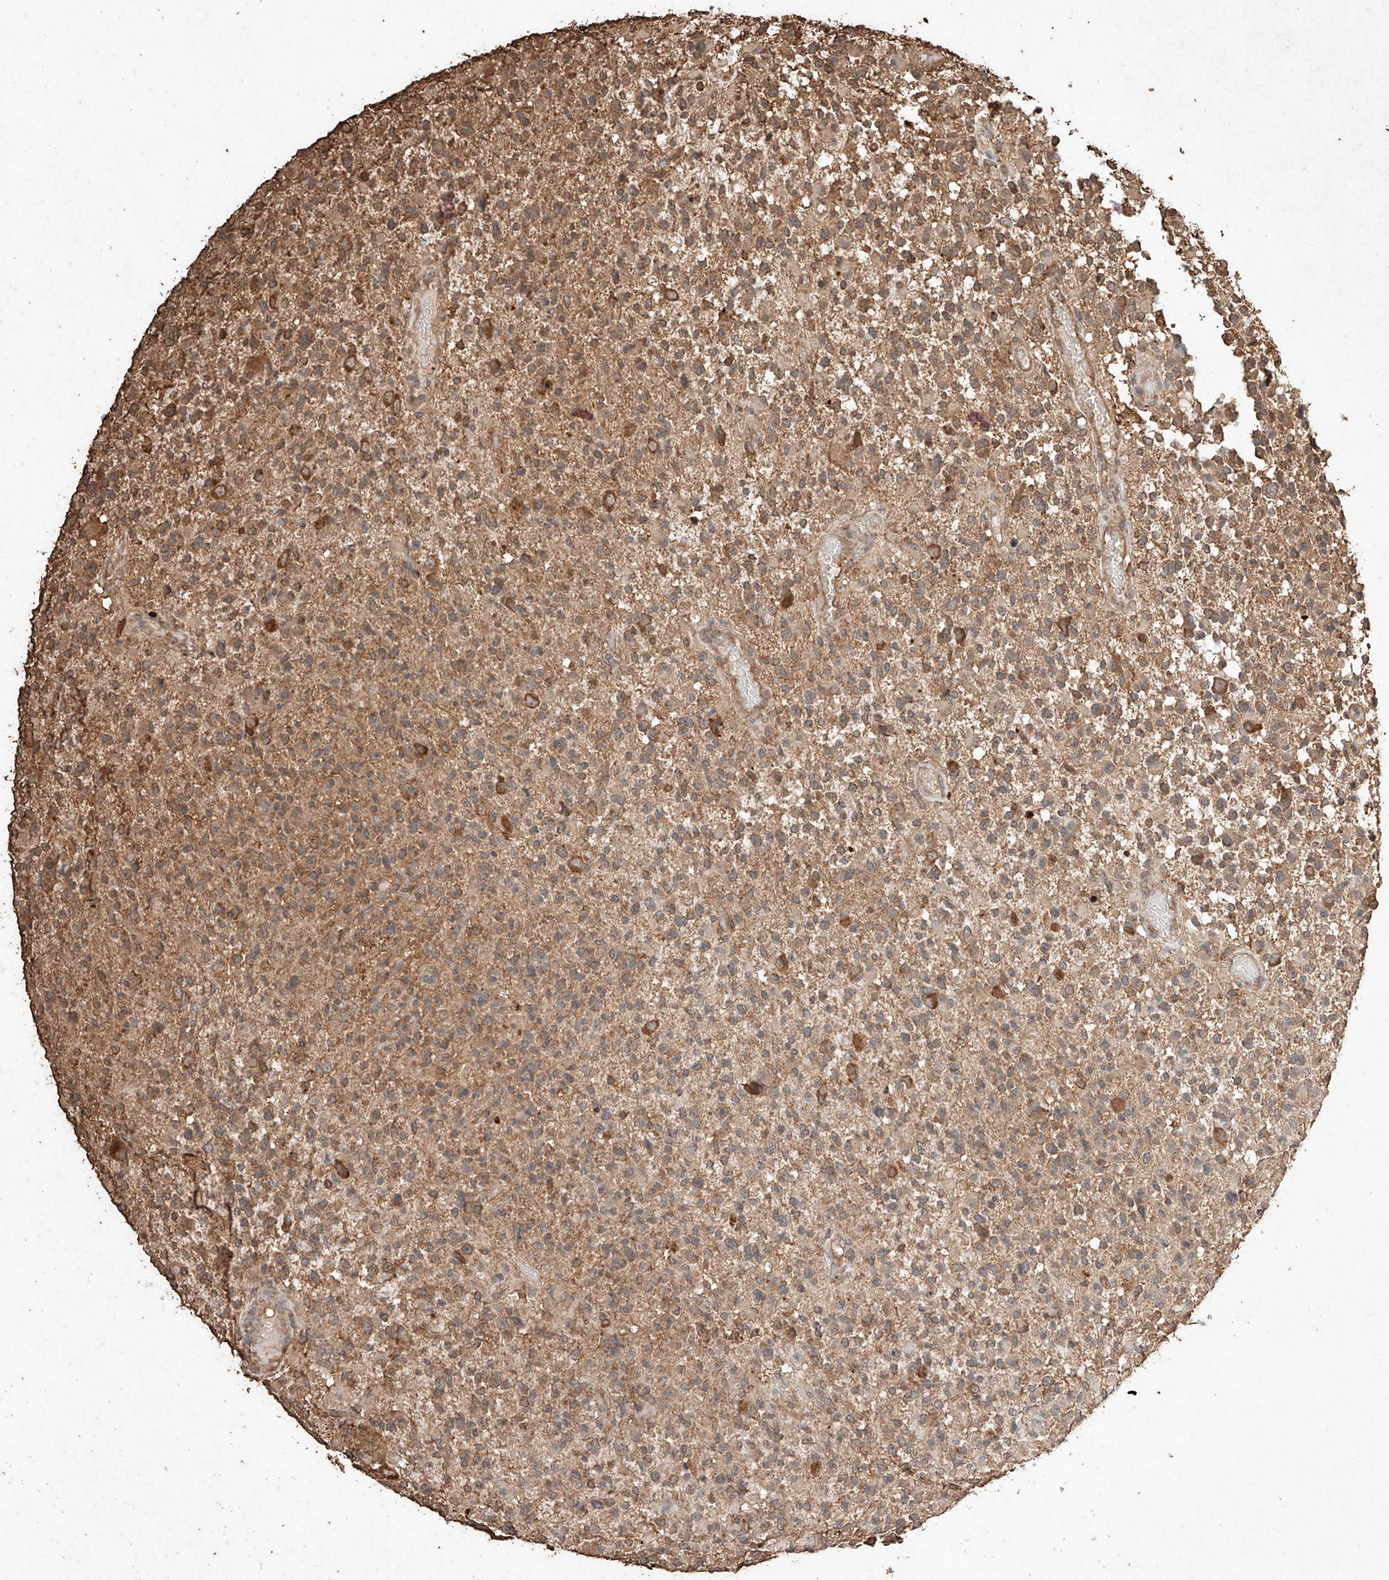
{"staining": {"intensity": "moderate", "quantity": "<25%", "location": "cytoplasmic/membranous"}, "tissue": "glioma", "cell_type": "Tumor cells", "image_type": "cancer", "snomed": [{"axis": "morphology", "description": "Glioma, malignant, High grade"}, {"axis": "morphology", "description": "Glioblastoma, NOS"}, {"axis": "topography", "description": "Brain"}], "caption": "There is low levels of moderate cytoplasmic/membranous positivity in tumor cells of glioma, as demonstrated by immunohistochemical staining (brown color).", "gene": "M6PR", "patient": {"sex": "male", "age": 60}}